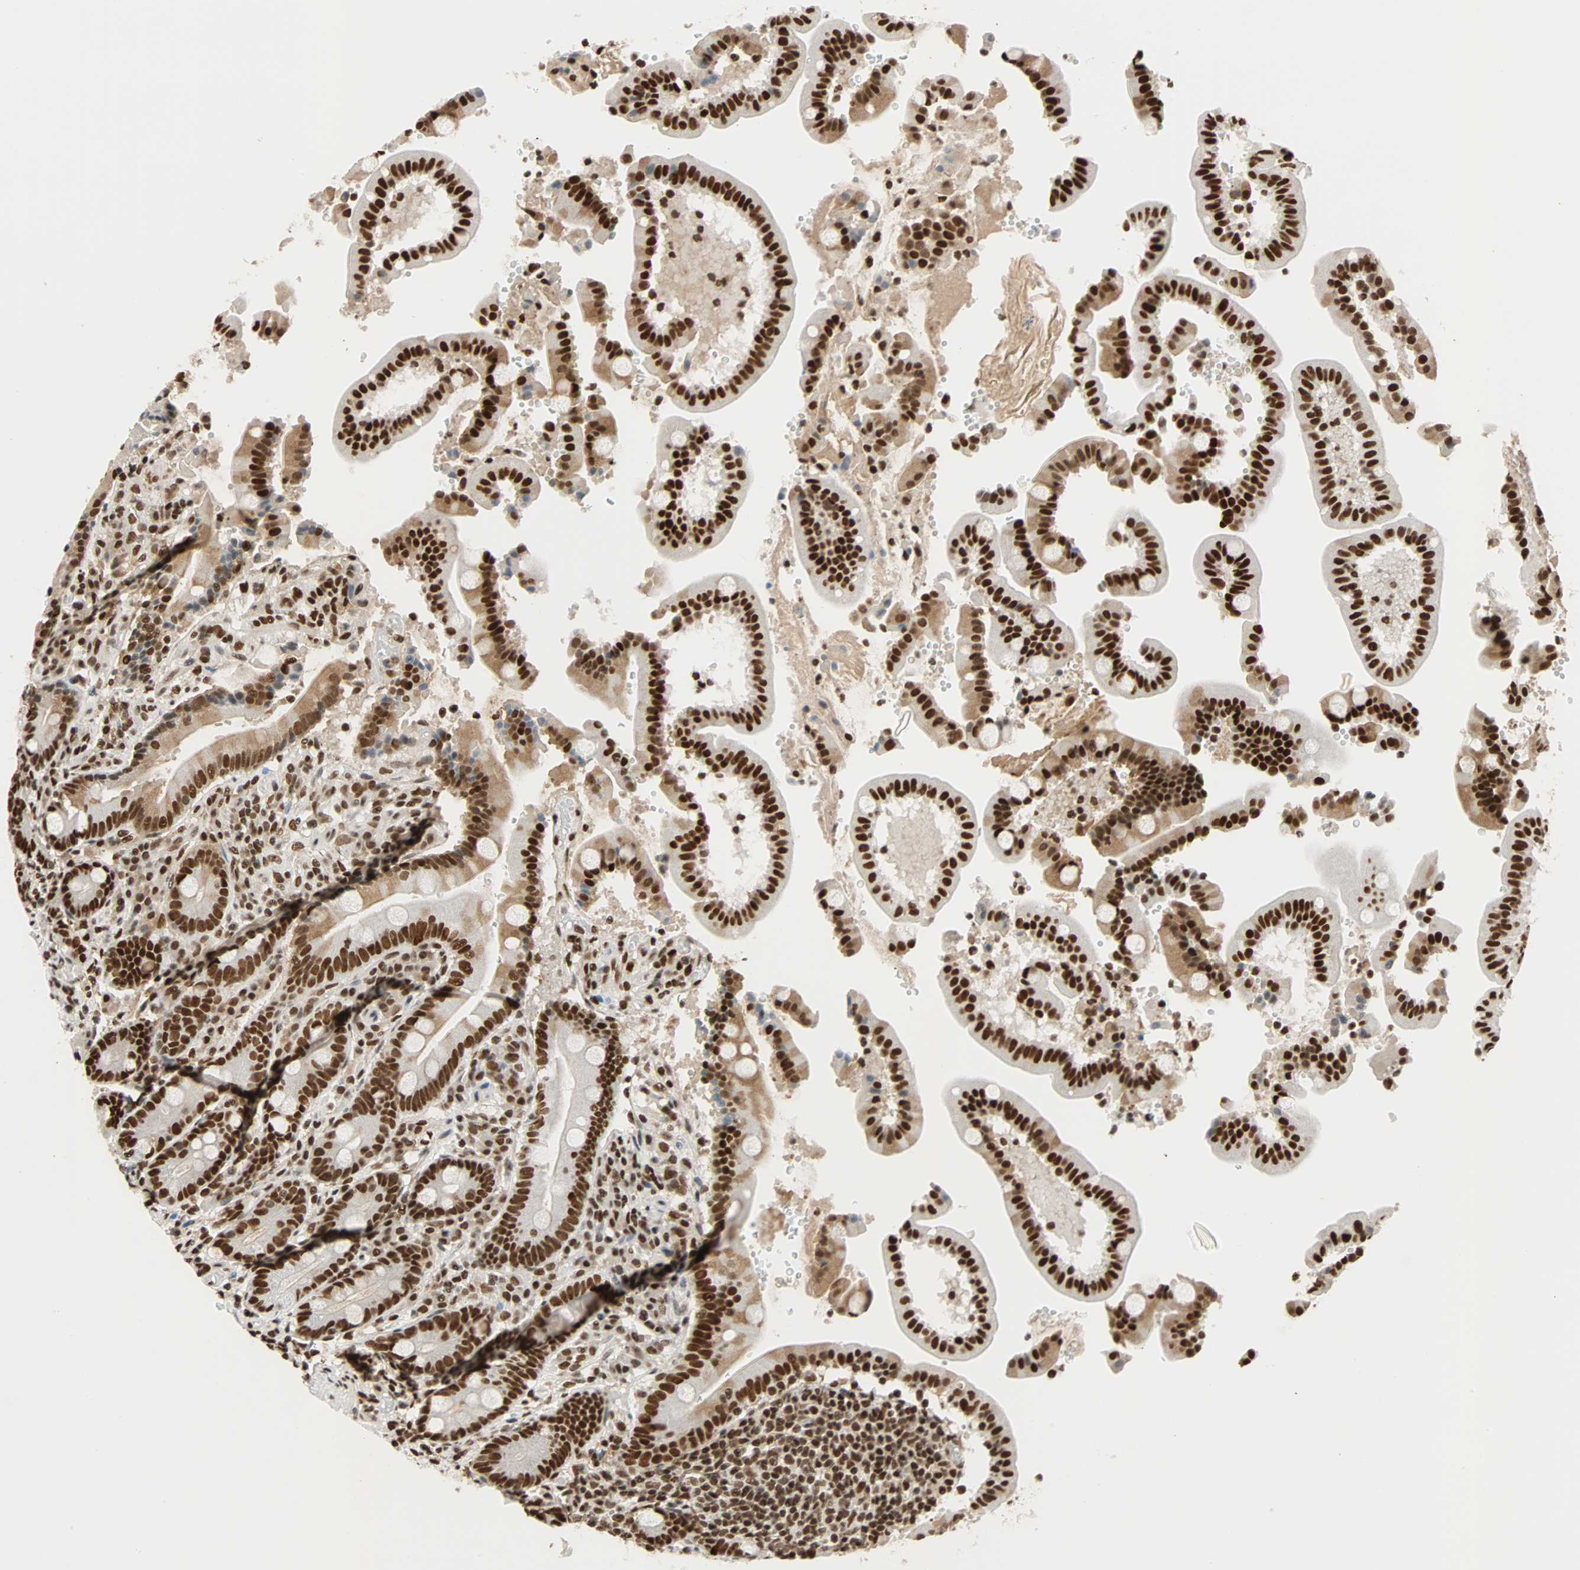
{"staining": {"intensity": "strong", "quantity": ">75%", "location": "cytoplasmic/membranous,nuclear"}, "tissue": "duodenum", "cell_type": "Glandular cells", "image_type": "normal", "snomed": [{"axis": "morphology", "description": "Normal tissue, NOS"}, {"axis": "topography", "description": "Small intestine, NOS"}], "caption": "A brown stain highlights strong cytoplasmic/membranous,nuclear expression of a protein in glandular cells of unremarkable human duodenum.", "gene": "CDK12", "patient": {"sex": "female", "age": 71}}